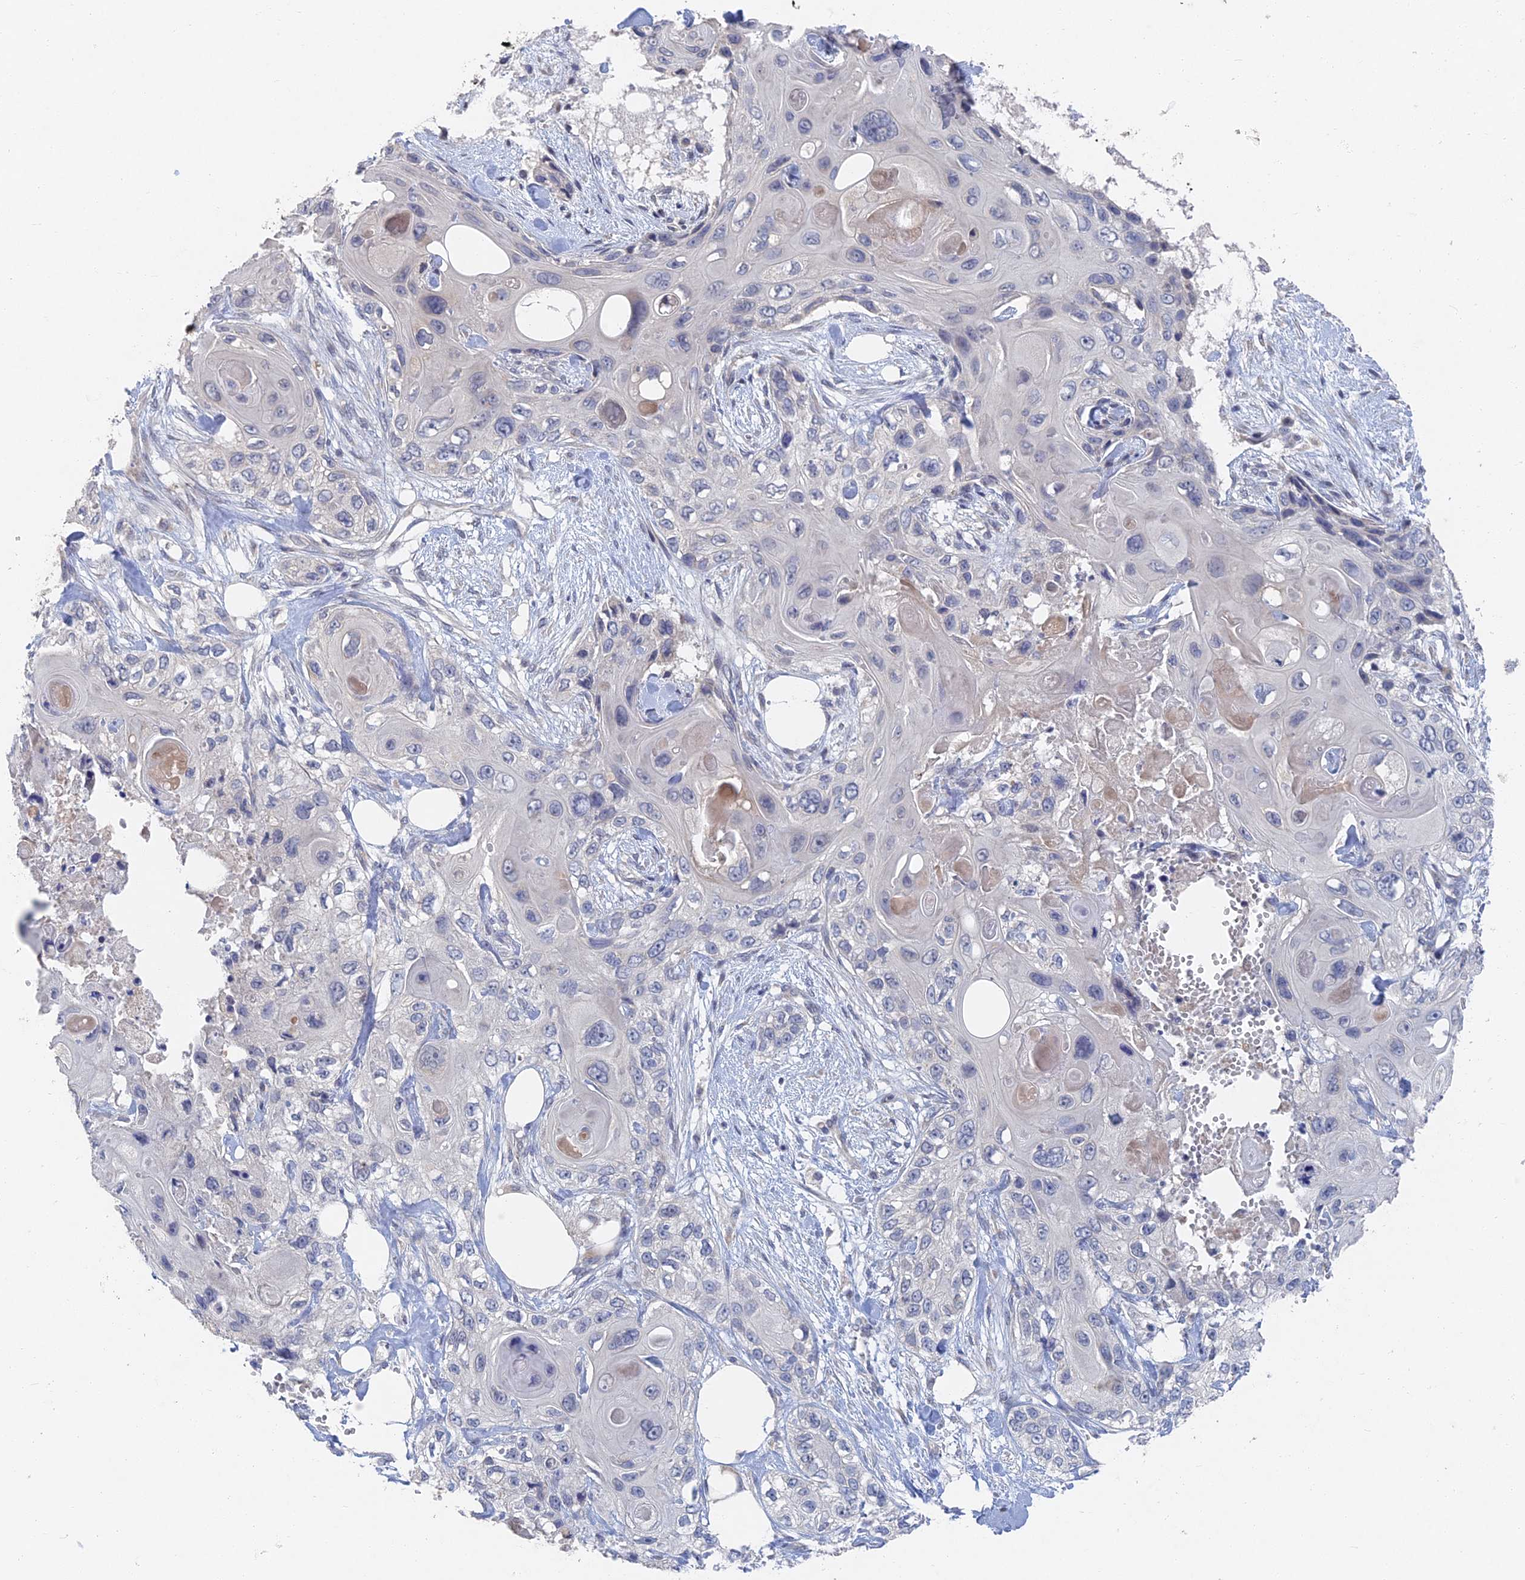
{"staining": {"intensity": "negative", "quantity": "none", "location": "none"}, "tissue": "skin cancer", "cell_type": "Tumor cells", "image_type": "cancer", "snomed": [{"axis": "morphology", "description": "Normal tissue, NOS"}, {"axis": "morphology", "description": "Squamous cell carcinoma, NOS"}, {"axis": "topography", "description": "Skin"}], "caption": "Protein analysis of squamous cell carcinoma (skin) reveals no significant positivity in tumor cells.", "gene": "GNA15", "patient": {"sex": "male", "age": 72}}